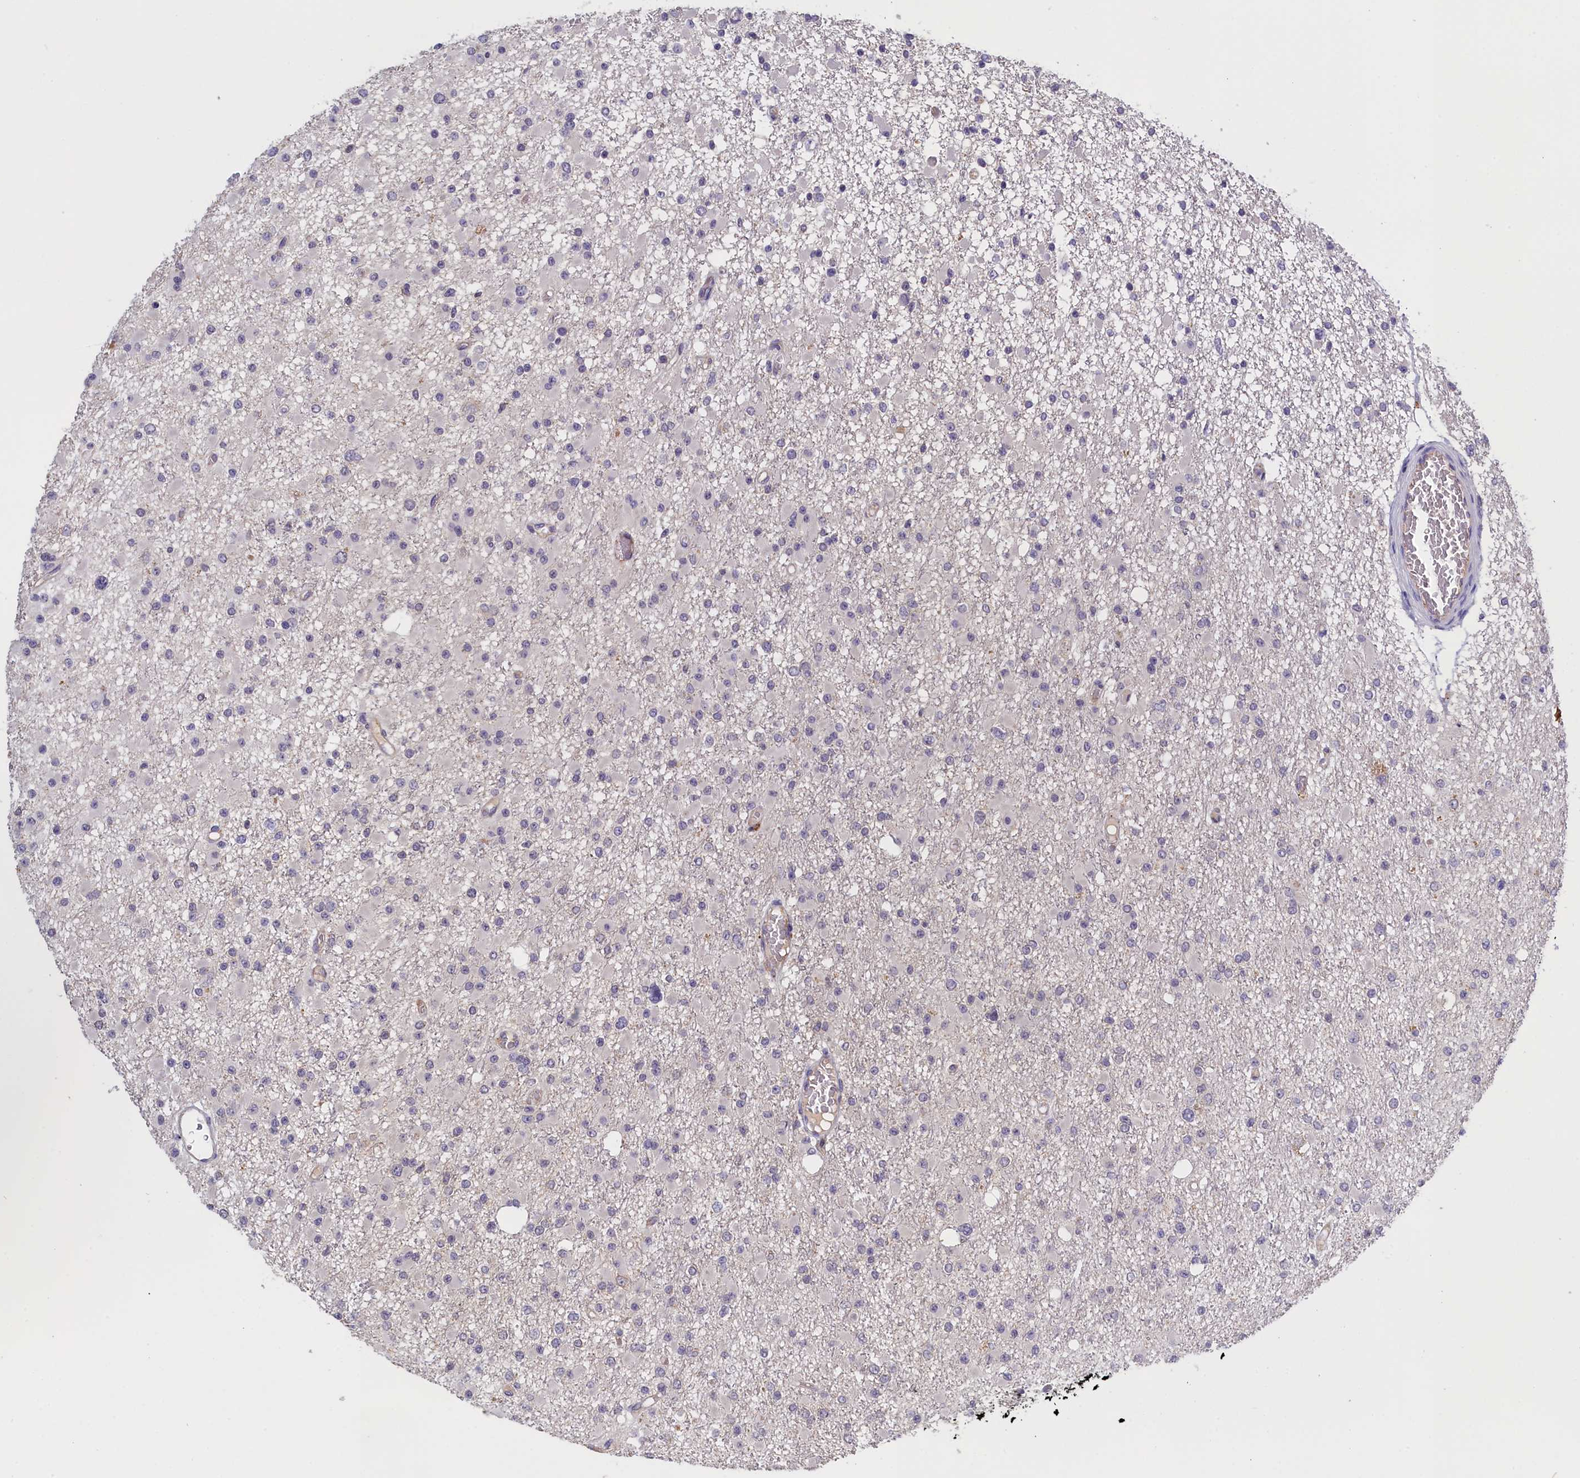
{"staining": {"intensity": "negative", "quantity": "none", "location": "none"}, "tissue": "glioma", "cell_type": "Tumor cells", "image_type": "cancer", "snomed": [{"axis": "morphology", "description": "Glioma, malignant, Low grade"}, {"axis": "topography", "description": "Brain"}], "caption": "Tumor cells show no significant protein staining in glioma.", "gene": "COL19A1", "patient": {"sex": "female", "age": 22}}